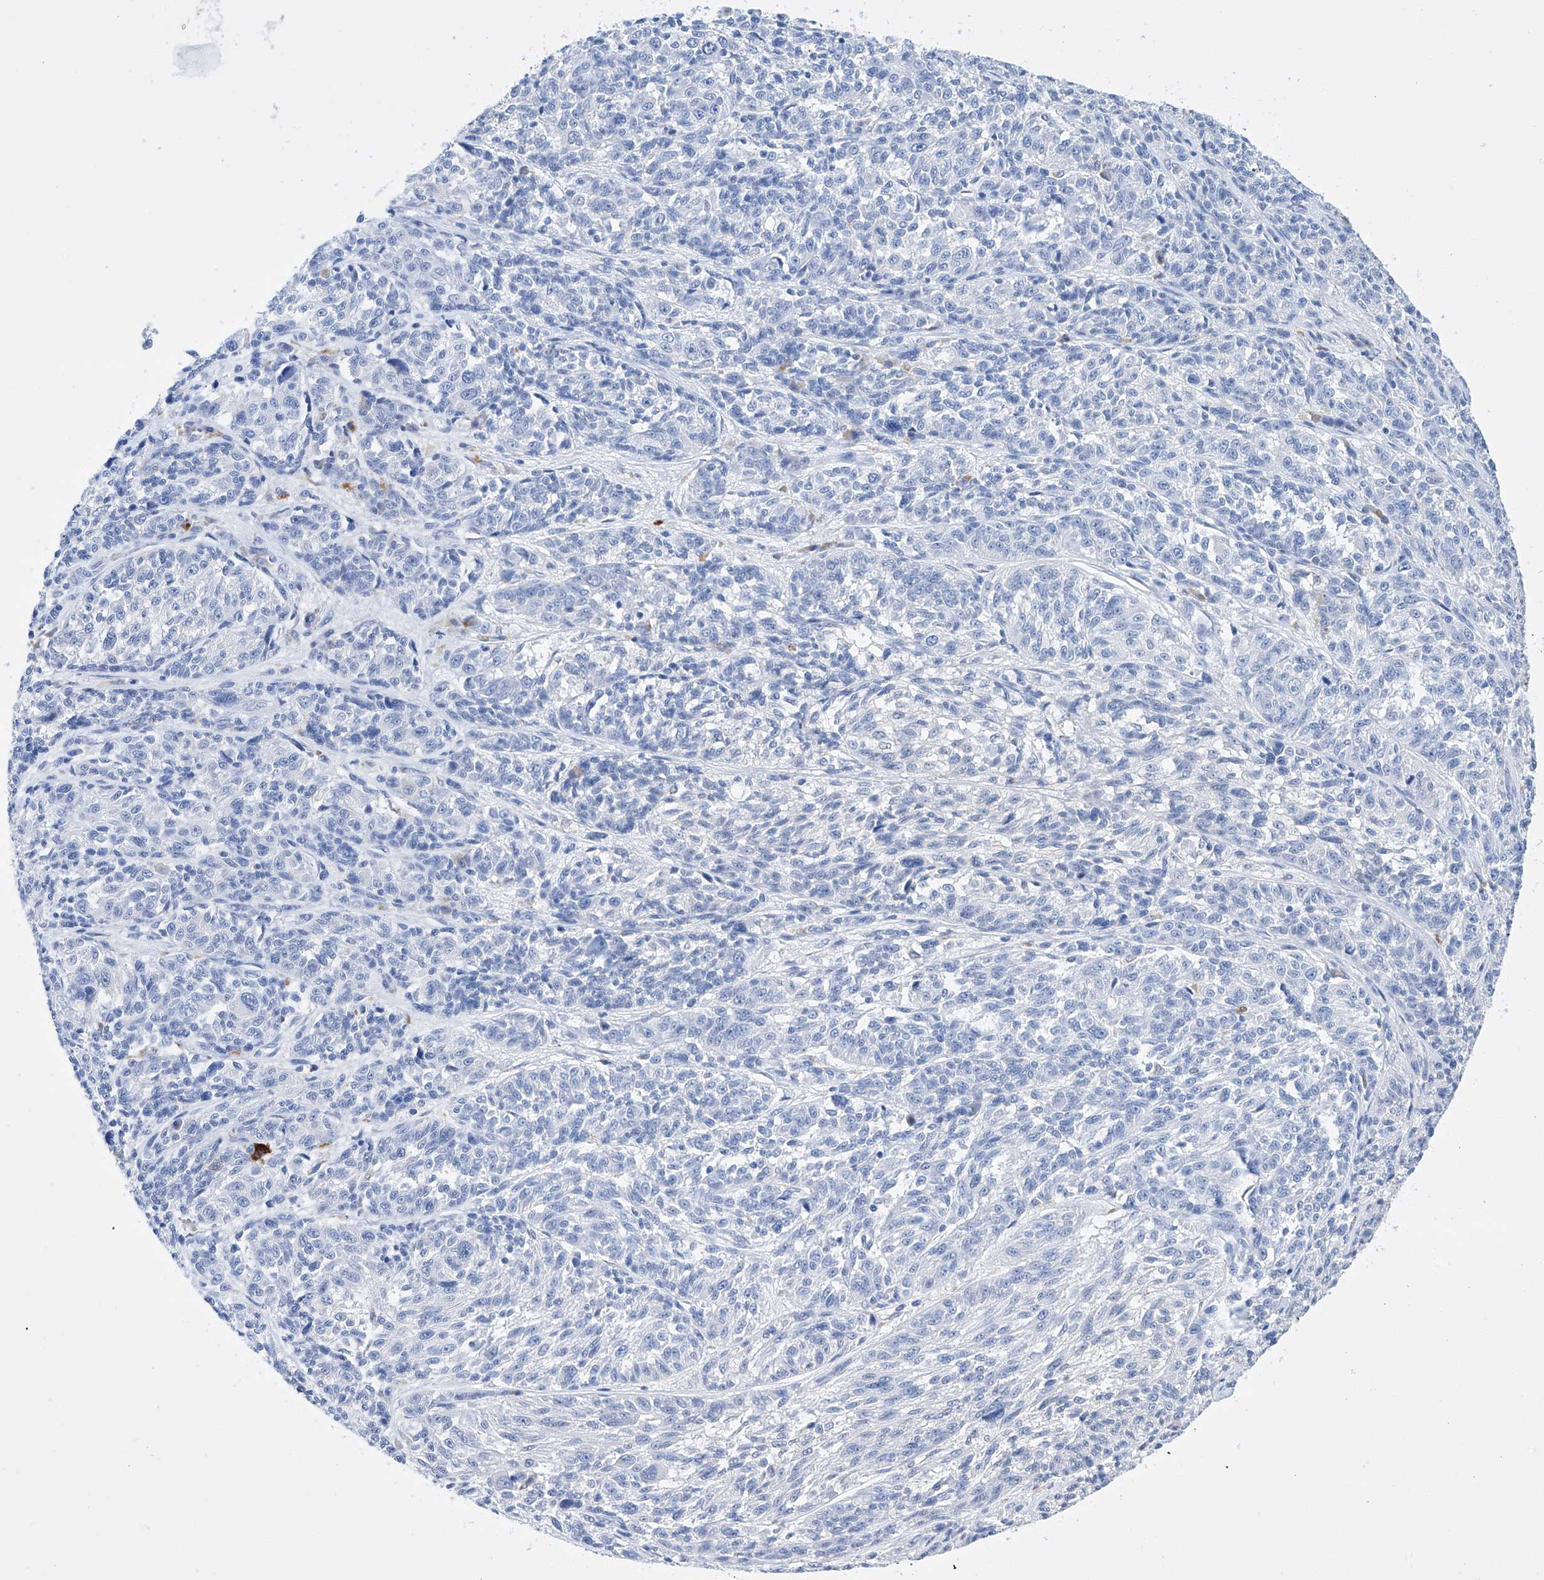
{"staining": {"intensity": "negative", "quantity": "none", "location": "none"}, "tissue": "melanoma", "cell_type": "Tumor cells", "image_type": "cancer", "snomed": [{"axis": "morphology", "description": "Malignant melanoma, NOS"}, {"axis": "topography", "description": "Skin"}], "caption": "Immunohistochemical staining of malignant melanoma shows no significant staining in tumor cells.", "gene": "LURAP1", "patient": {"sex": "male", "age": 53}}